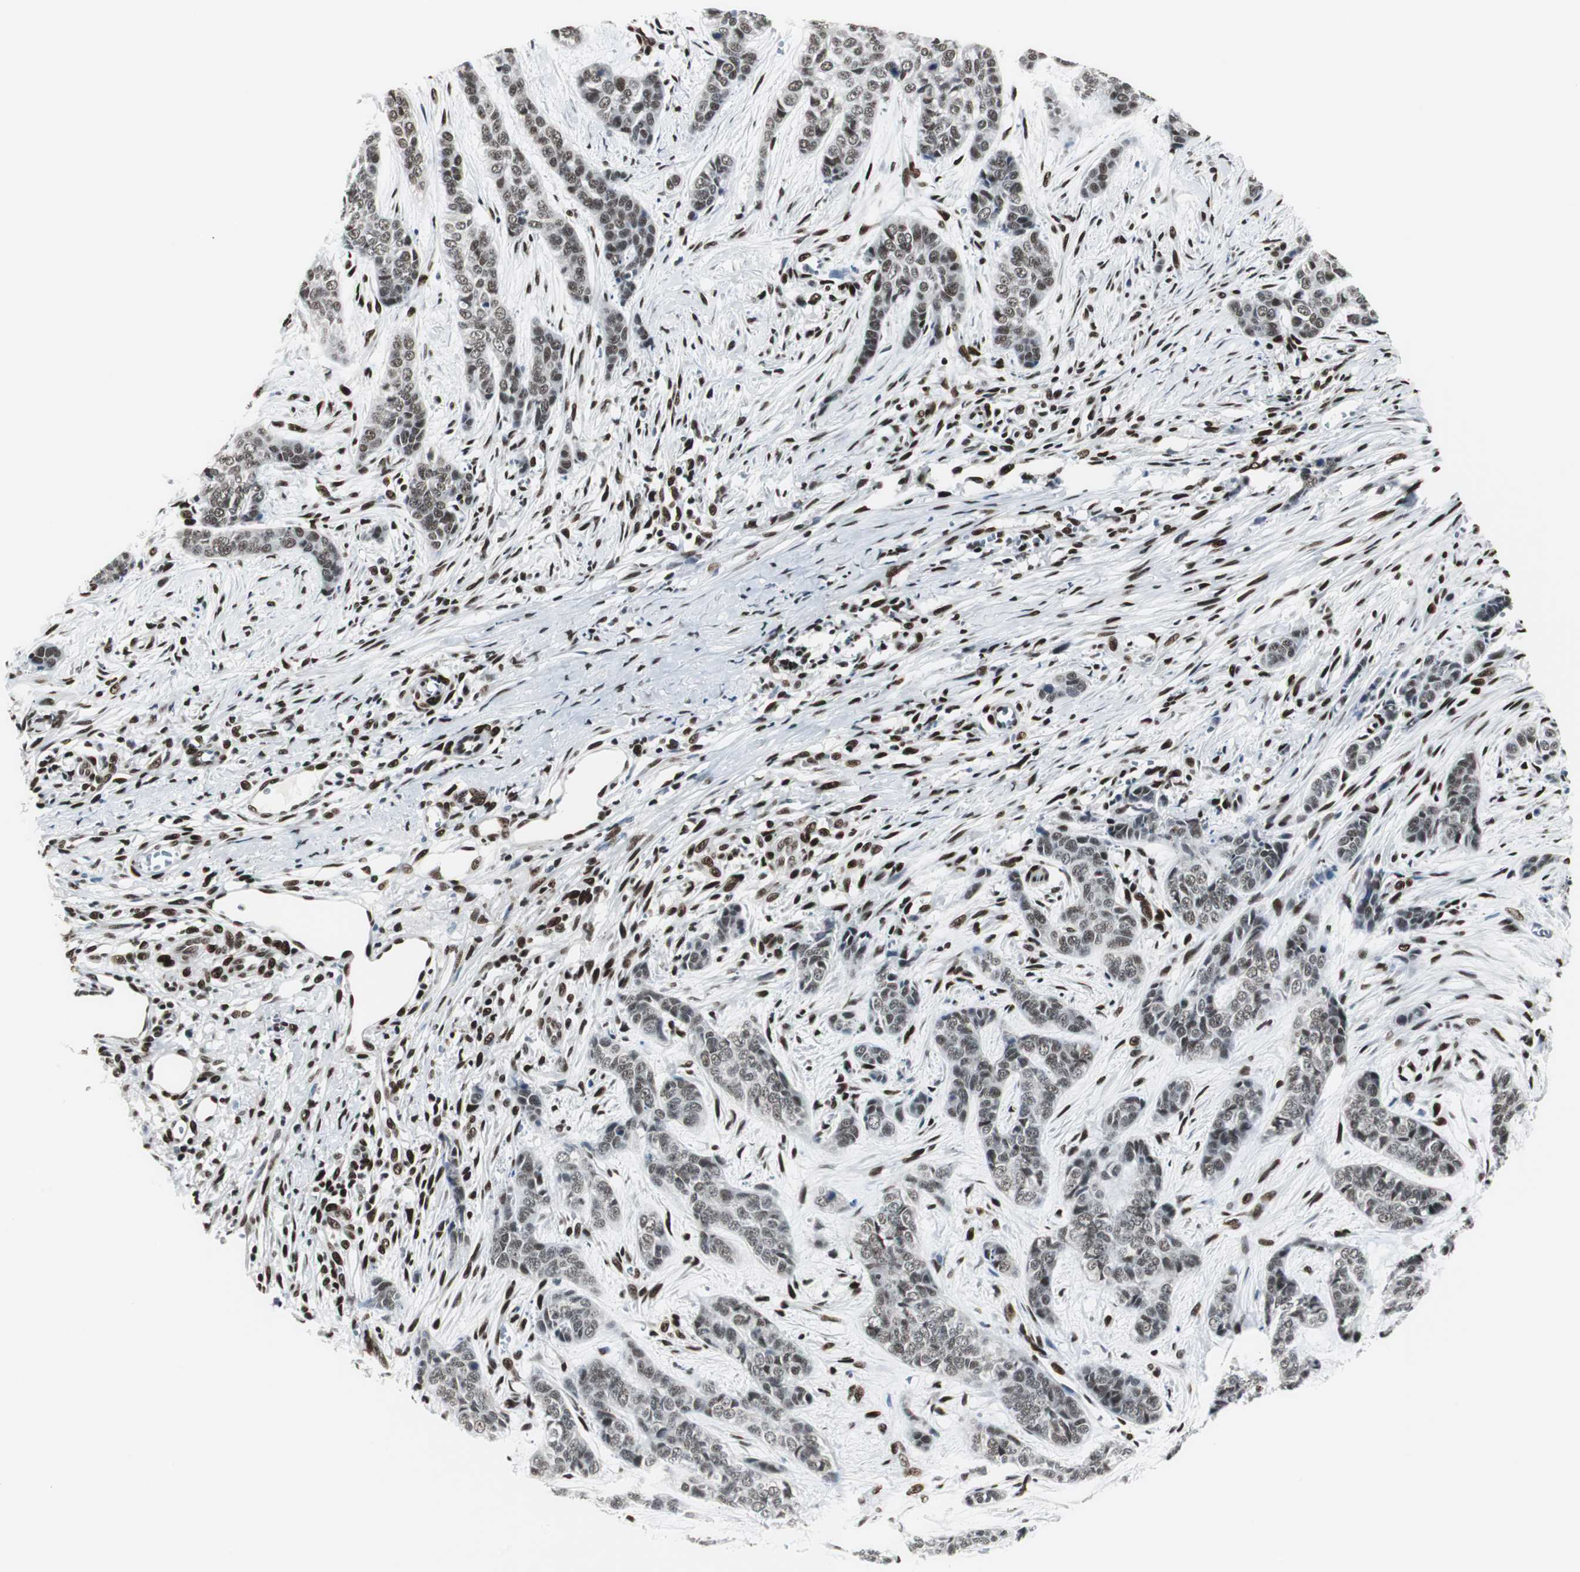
{"staining": {"intensity": "moderate", "quantity": ">75%", "location": "nuclear"}, "tissue": "skin cancer", "cell_type": "Tumor cells", "image_type": "cancer", "snomed": [{"axis": "morphology", "description": "Basal cell carcinoma"}, {"axis": "topography", "description": "Skin"}], "caption": "Immunohistochemical staining of human skin cancer exhibits medium levels of moderate nuclear positivity in about >75% of tumor cells. (IHC, brightfield microscopy, high magnification).", "gene": "MEF2D", "patient": {"sex": "female", "age": 64}}